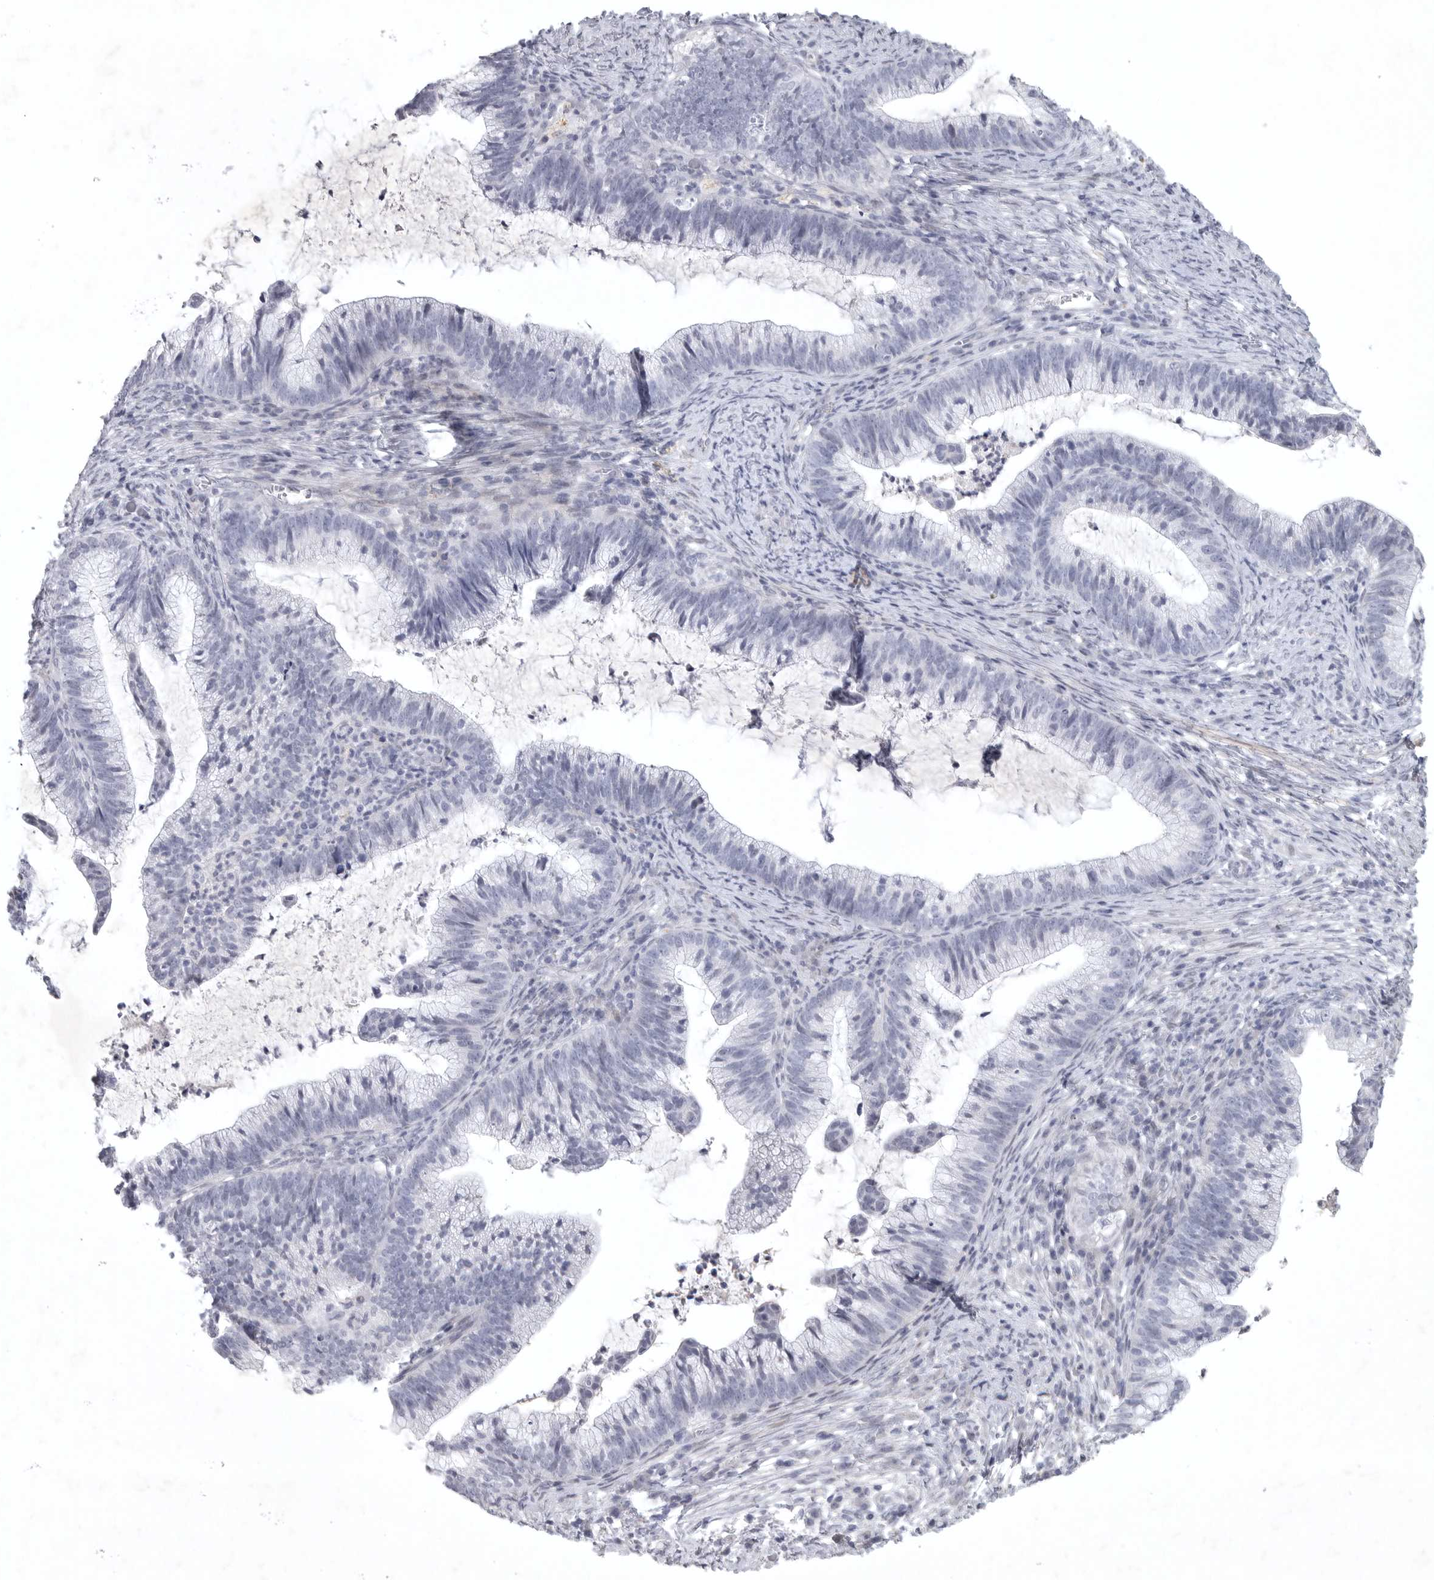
{"staining": {"intensity": "negative", "quantity": "none", "location": "none"}, "tissue": "cervical cancer", "cell_type": "Tumor cells", "image_type": "cancer", "snomed": [{"axis": "morphology", "description": "Adenocarcinoma, NOS"}, {"axis": "topography", "description": "Cervix"}], "caption": "Tumor cells are negative for brown protein staining in cervical adenocarcinoma.", "gene": "TNR", "patient": {"sex": "female", "age": 36}}